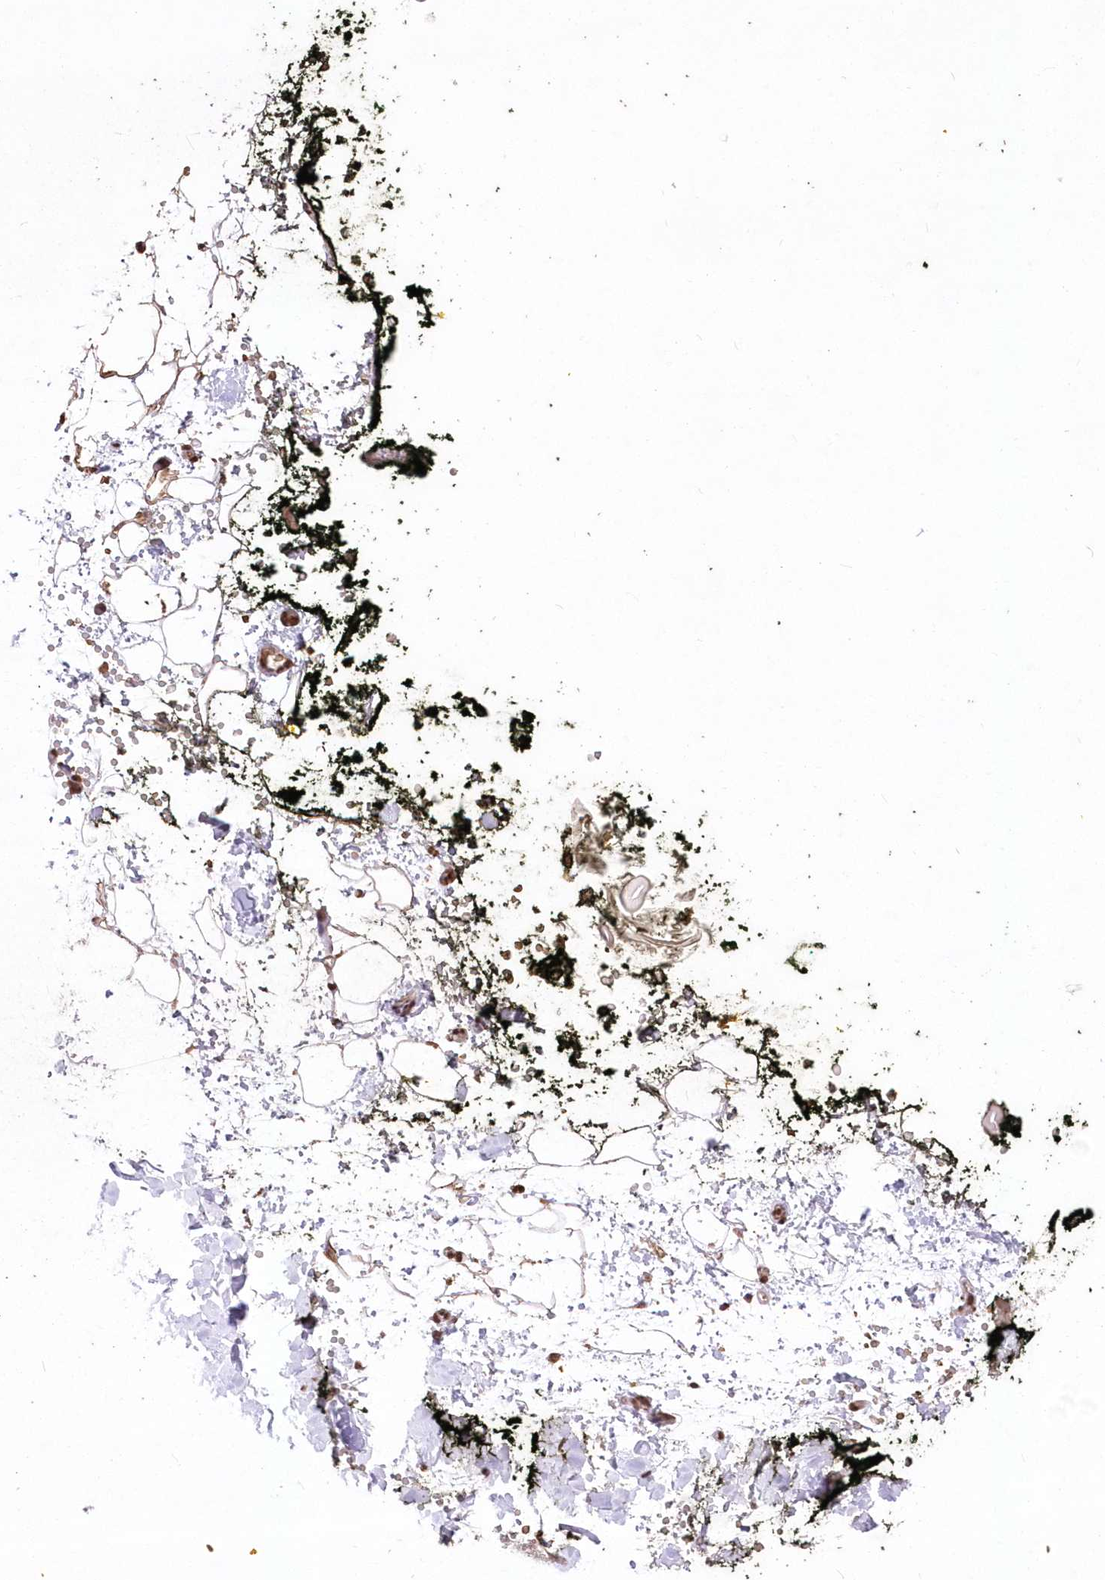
{"staining": {"intensity": "moderate", "quantity": ">75%", "location": "cytoplasmic/membranous,nuclear"}, "tissue": "adipose tissue", "cell_type": "Adipocytes", "image_type": "normal", "snomed": [{"axis": "morphology", "description": "Normal tissue, NOS"}, {"axis": "morphology", "description": "Adenocarcinoma, NOS"}, {"axis": "topography", "description": "Pancreas"}, {"axis": "topography", "description": "Peripheral nerve tissue"}], "caption": "The image demonstrates immunohistochemical staining of benign adipose tissue. There is moderate cytoplasmic/membranous,nuclear expression is appreciated in about >75% of adipocytes.", "gene": "ENSG00000275740", "patient": {"sex": "male", "age": 59}}